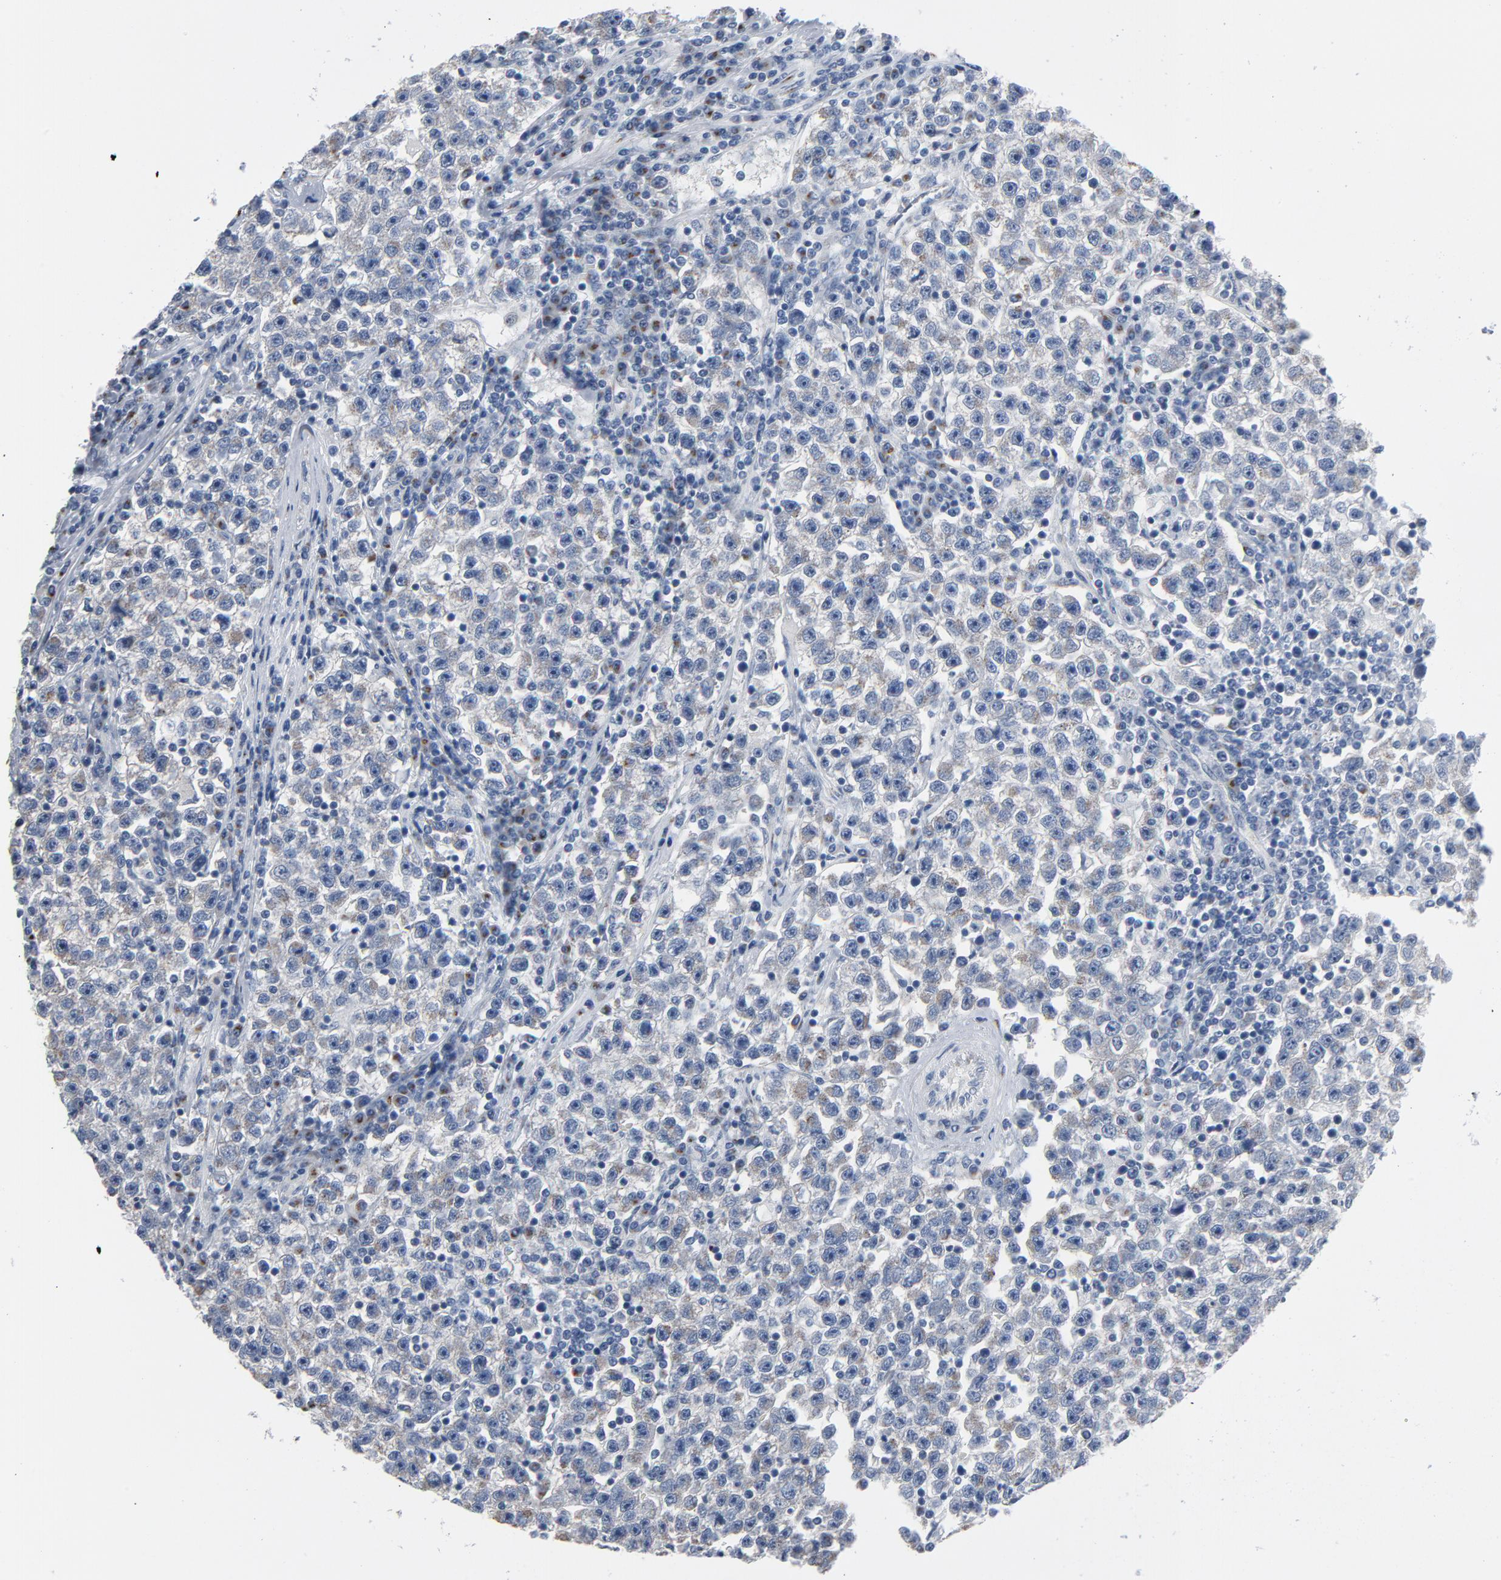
{"staining": {"intensity": "weak", "quantity": "25%-75%", "location": "cytoplasmic/membranous"}, "tissue": "testis cancer", "cell_type": "Tumor cells", "image_type": "cancer", "snomed": [{"axis": "morphology", "description": "Seminoma, NOS"}, {"axis": "topography", "description": "Testis"}], "caption": "Human seminoma (testis) stained with a protein marker shows weak staining in tumor cells.", "gene": "YIPF6", "patient": {"sex": "male", "age": 22}}